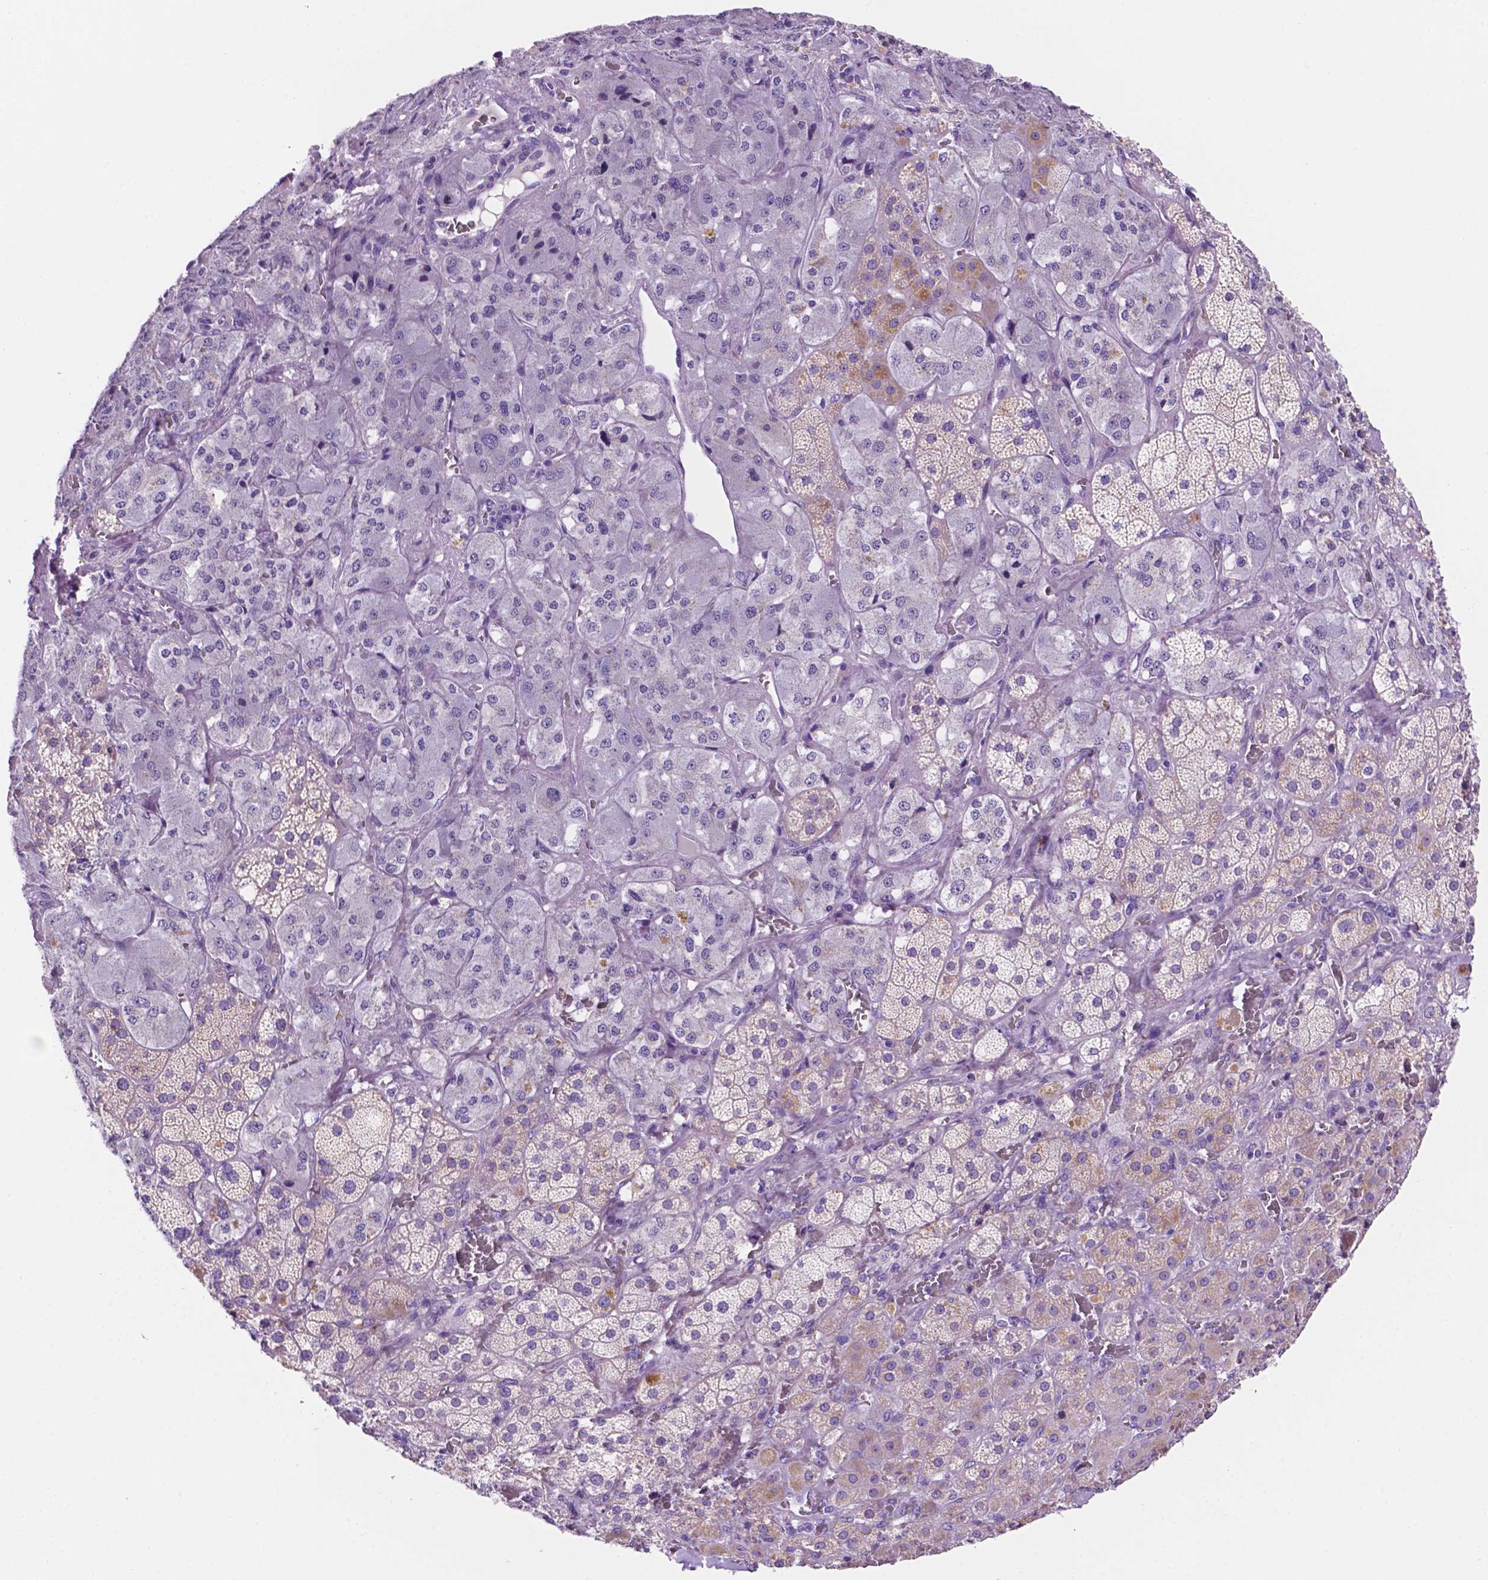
{"staining": {"intensity": "weak", "quantity": "<25%", "location": "cytoplasmic/membranous"}, "tissue": "adrenal gland", "cell_type": "Glandular cells", "image_type": "normal", "snomed": [{"axis": "morphology", "description": "Normal tissue, NOS"}, {"axis": "topography", "description": "Adrenal gland"}], "caption": "There is no significant staining in glandular cells of adrenal gland. (DAB (3,3'-diaminobenzidine) IHC visualized using brightfield microscopy, high magnification).", "gene": "CEACAM7", "patient": {"sex": "male", "age": 57}}